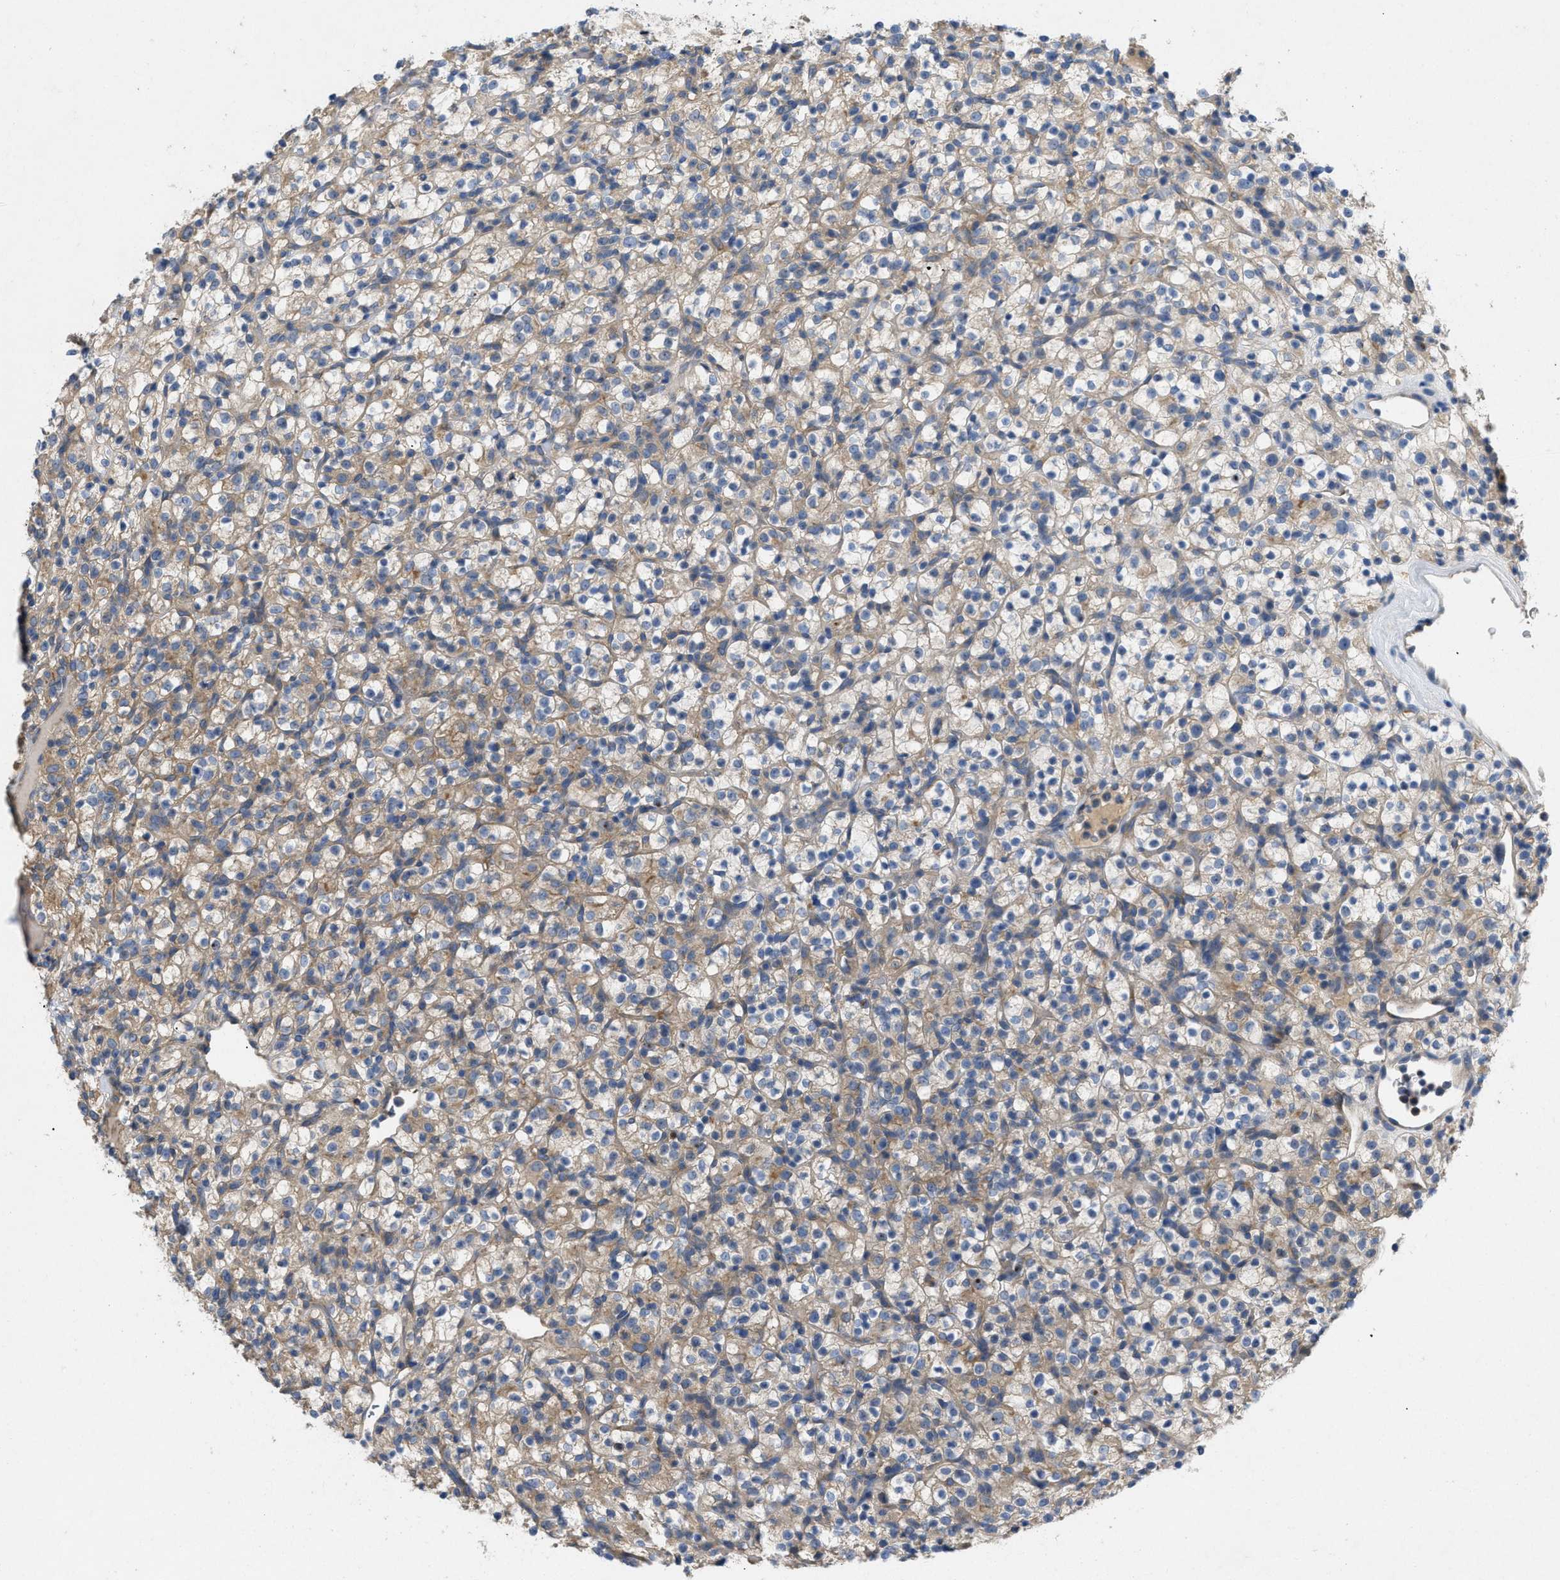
{"staining": {"intensity": "moderate", "quantity": "25%-75%", "location": "cytoplasmic/membranous"}, "tissue": "renal cancer", "cell_type": "Tumor cells", "image_type": "cancer", "snomed": [{"axis": "morphology", "description": "Normal tissue, NOS"}, {"axis": "morphology", "description": "Adenocarcinoma, NOS"}, {"axis": "topography", "description": "Kidney"}], "caption": "Protein staining of renal cancer tissue shows moderate cytoplasmic/membranous expression in approximately 25%-75% of tumor cells. The staining was performed using DAB (3,3'-diaminobenzidine), with brown indicating positive protein expression. Nuclei are stained blue with hematoxylin.", "gene": "TMEM131", "patient": {"sex": "female", "age": 72}}